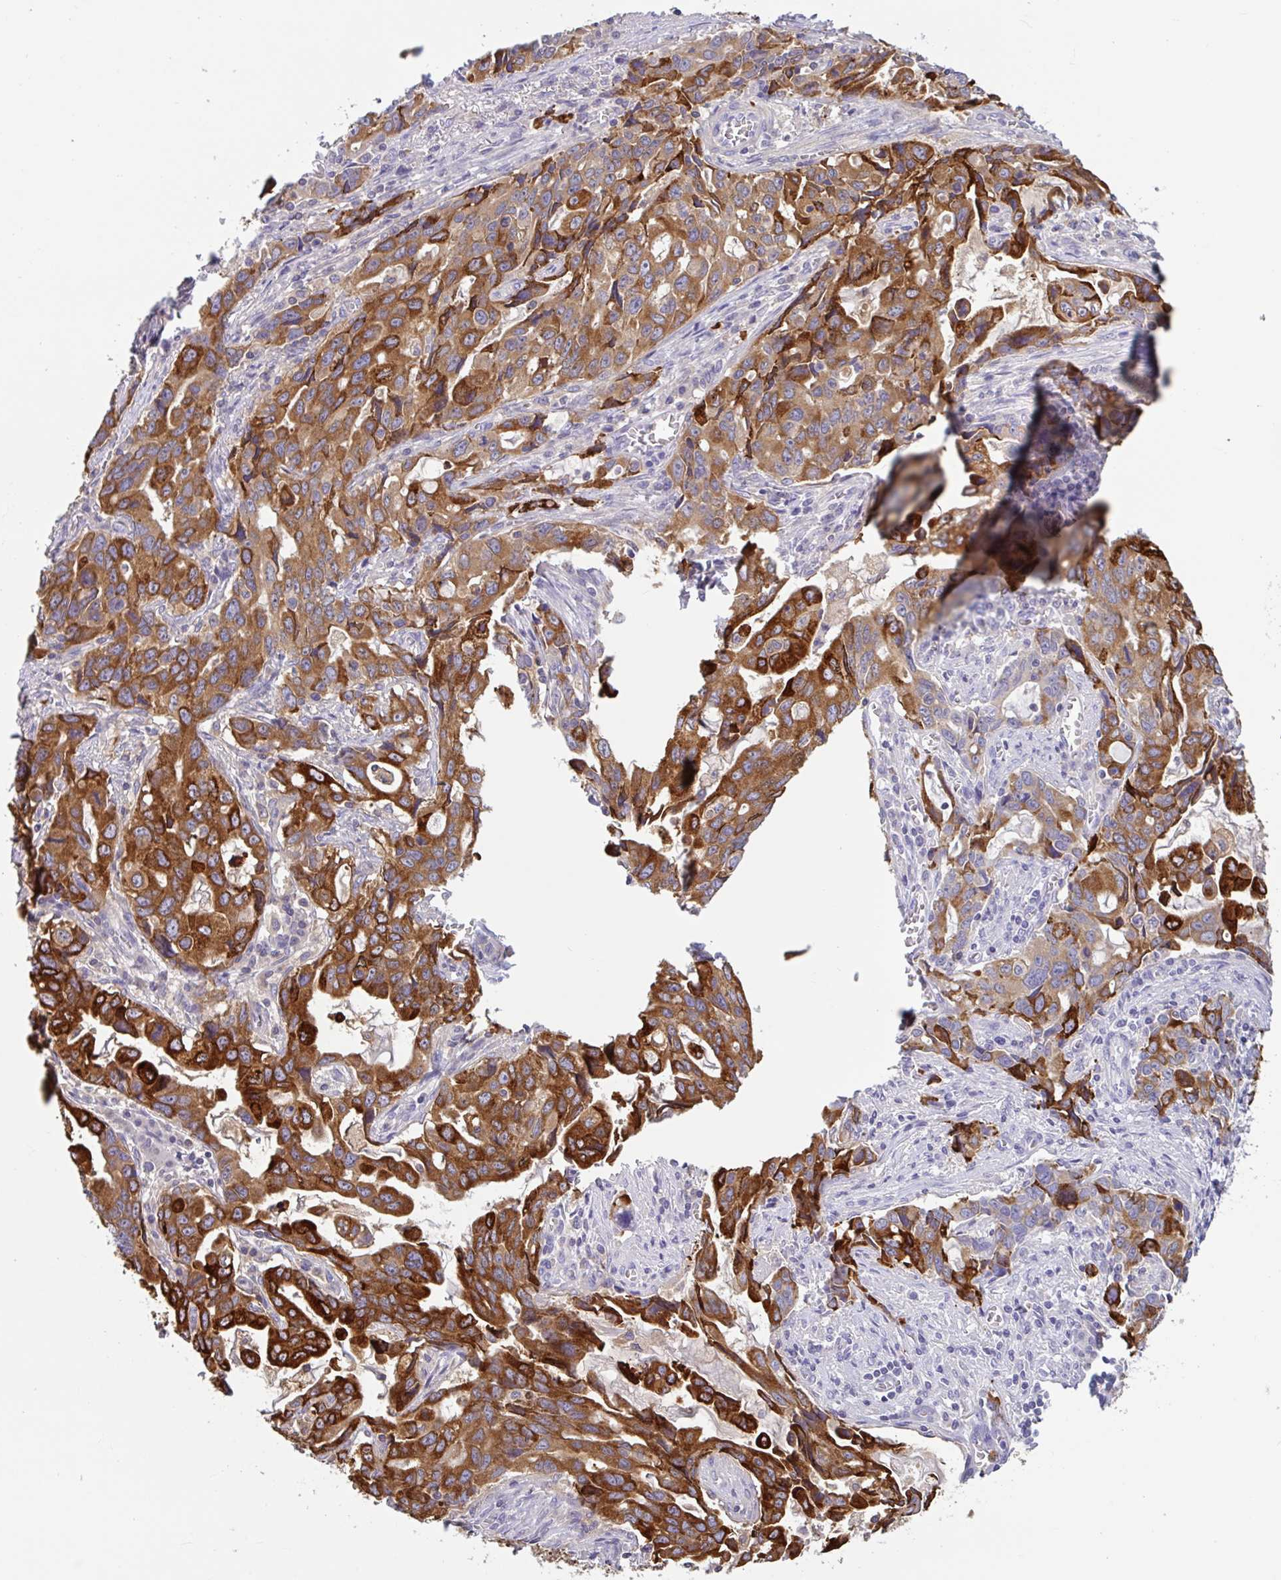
{"staining": {"intensity": "strong", "quantity": ">75%", "location": "cytoplasmic/membranous"}, "tissue": "stomach cancer", "cell_type": "Tumor cells", "image_type": "cancer", "snomed": [{"axis": "morphology", "description": "Adenocarcinoma, NOS"}, {"axis": "topography", "description": "Stomach, upper"}], "caption": "High-magnification brightfield microscopy of stomach adenocarcinoma stained with DAB (3,3'-diaminobenzidine) (brown) and counterstained with hematoxylin (blue). tumor cells exhibit strong cytoplasmic/membranous positivity is present in approximately>75% of cells.", "gene": "CTSE", "patient": {"sex": "male", "age": 85}}